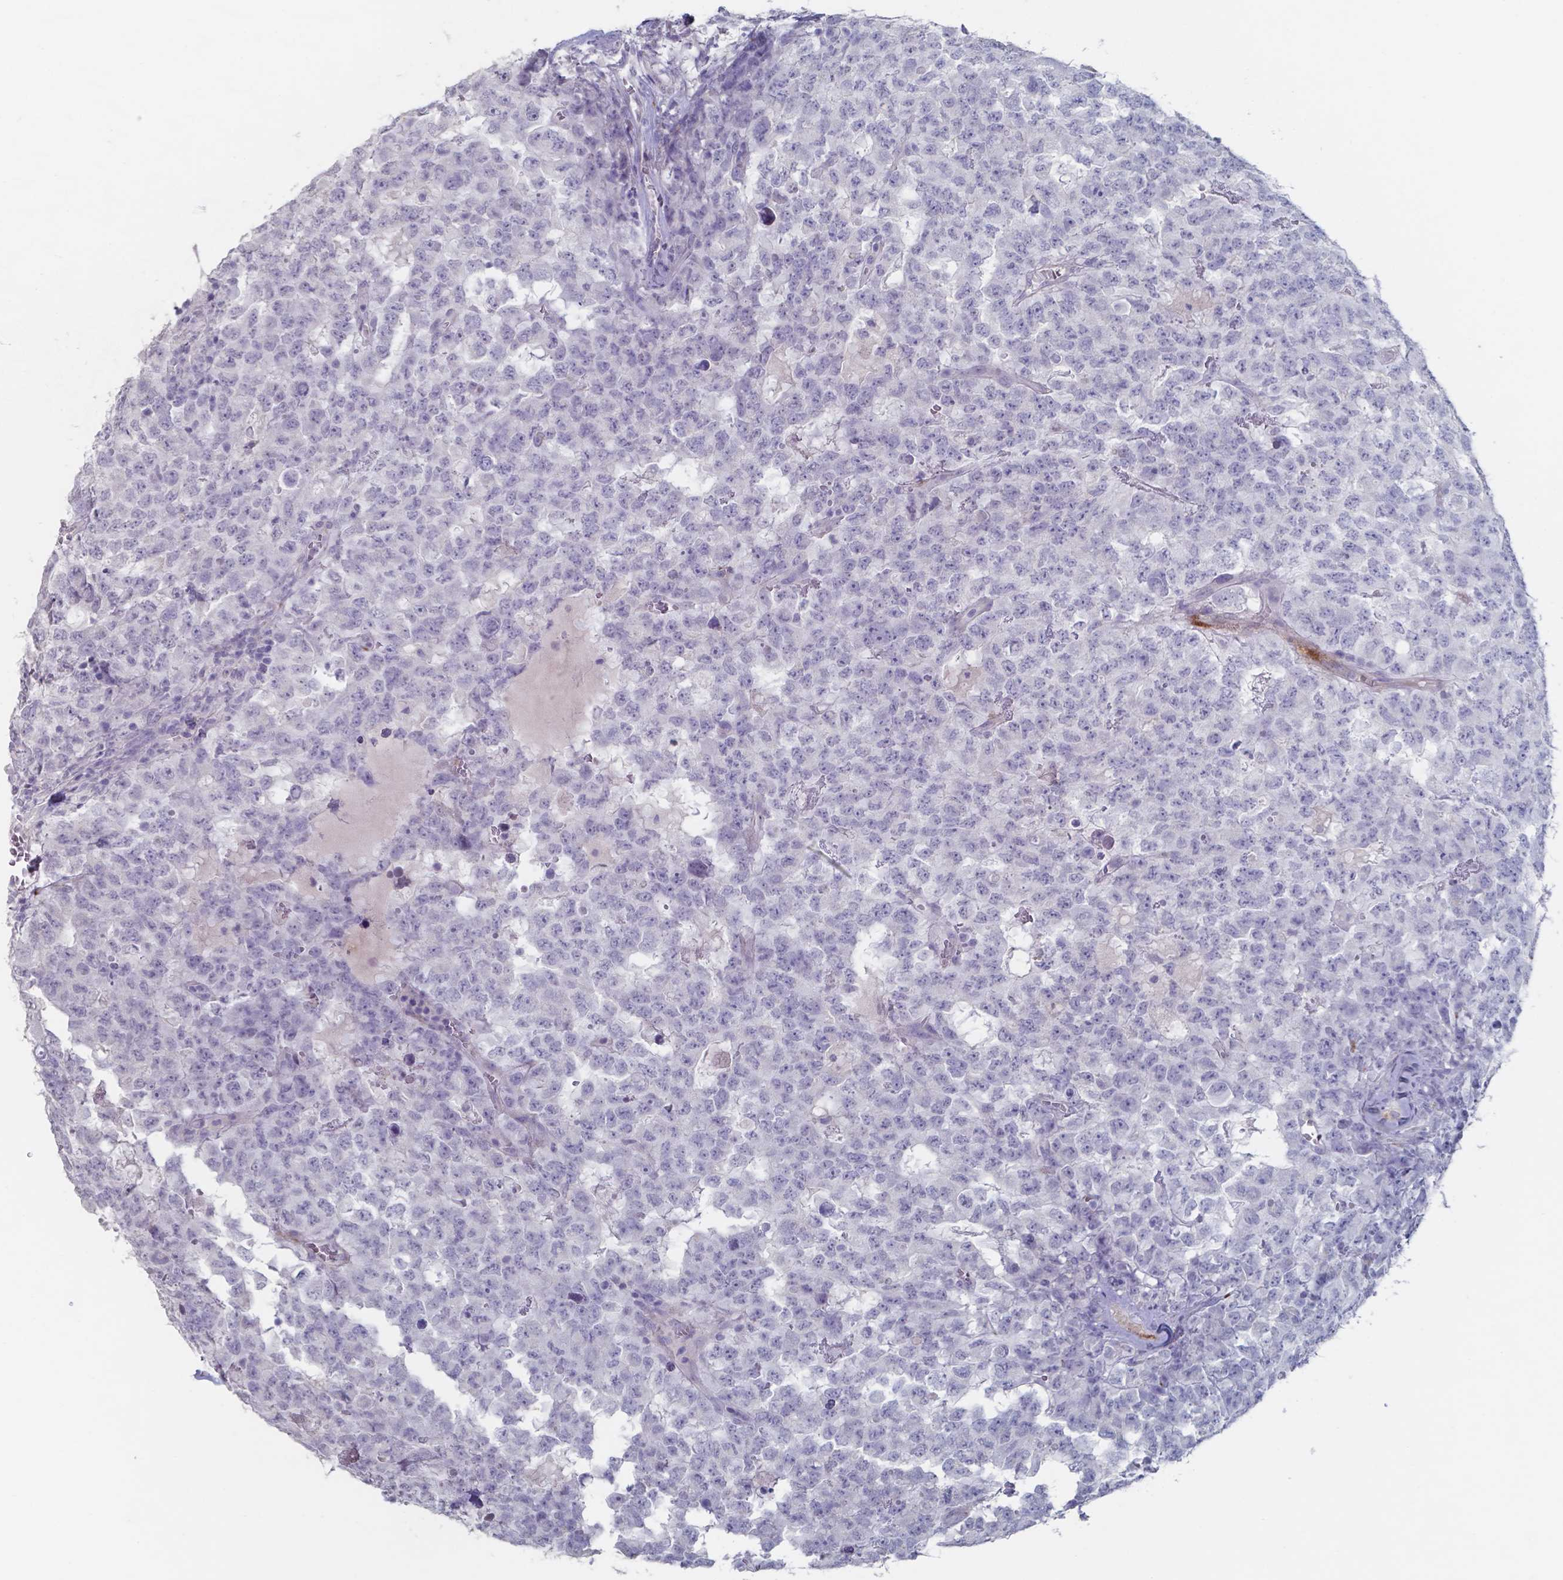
{"staining": {"intensity": "negative", "quantity": "none", "location": "none"}, "tissue": "testis cancer", "cell_type": "Tumor cells", "image_type": "cancer", "snomed": [{"axis": "morphology", "description": "Carcinoma, Embryonal, NOS"}, {"axis": "topography", "description": "Testis"}], "caption": "Immunohistochemistry of testis cancer reveals no positivity in tumor cells.", "gene": "PLA2R1", "patient": {"sex": "male", "age": 23}}